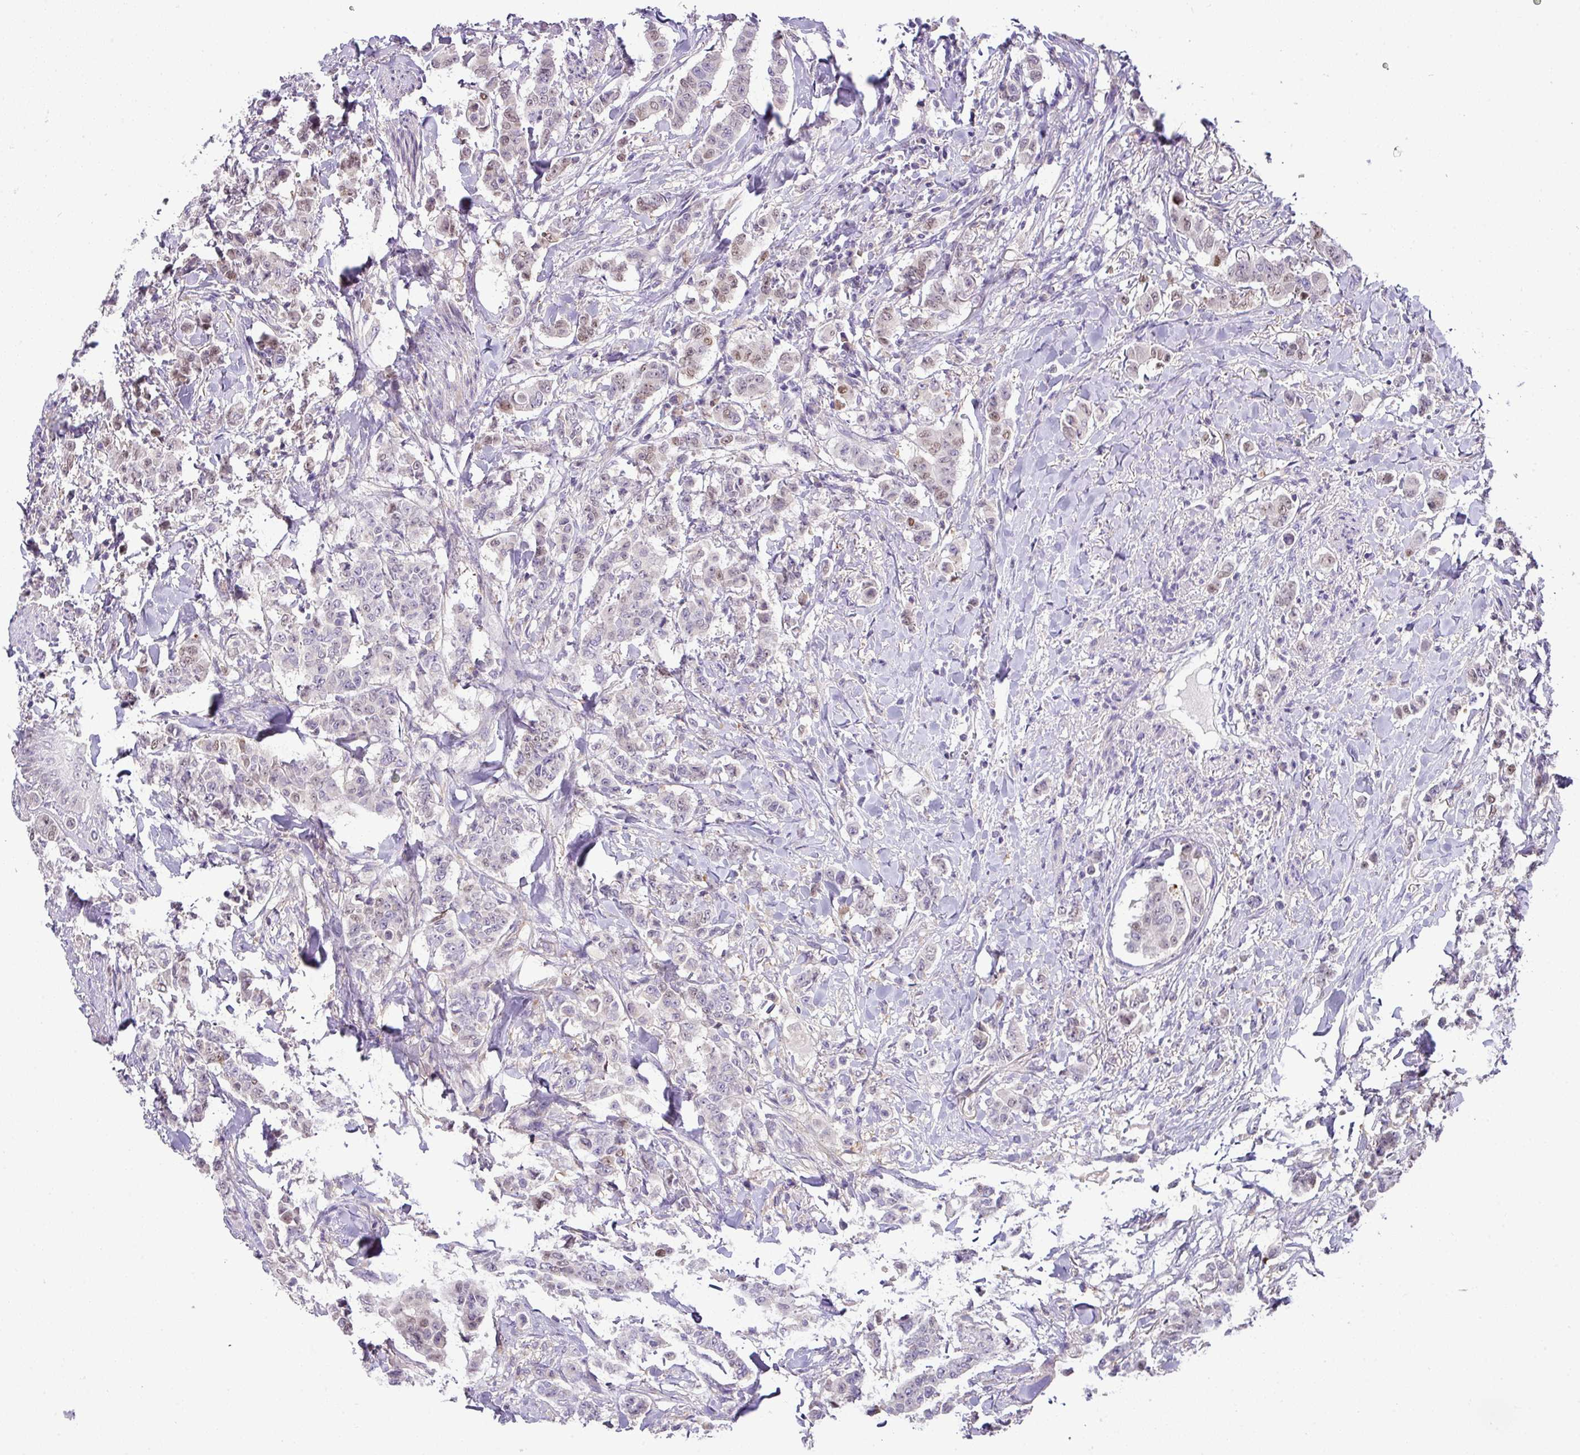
{"staining": {"intensity": "weak", "quantity": "<25%", "location": "nuclear"}, "tissue": "breast cancer", "cell_type": "Tumor cells", "image_type": "cancer", "snomed": [{"axis": "morphology", "description": "Duct carcinoma"}, {"axis": "topography", "description": "Breast"}], "caption": "A photomicrograph of breast cancer (intraductal carcinoma) stained for a protein displays no brown staining in tumor cells. (DAB IHC, high magnification).", "gene": "HOXC13", "patient": {"sex": "female", "age": 40}}